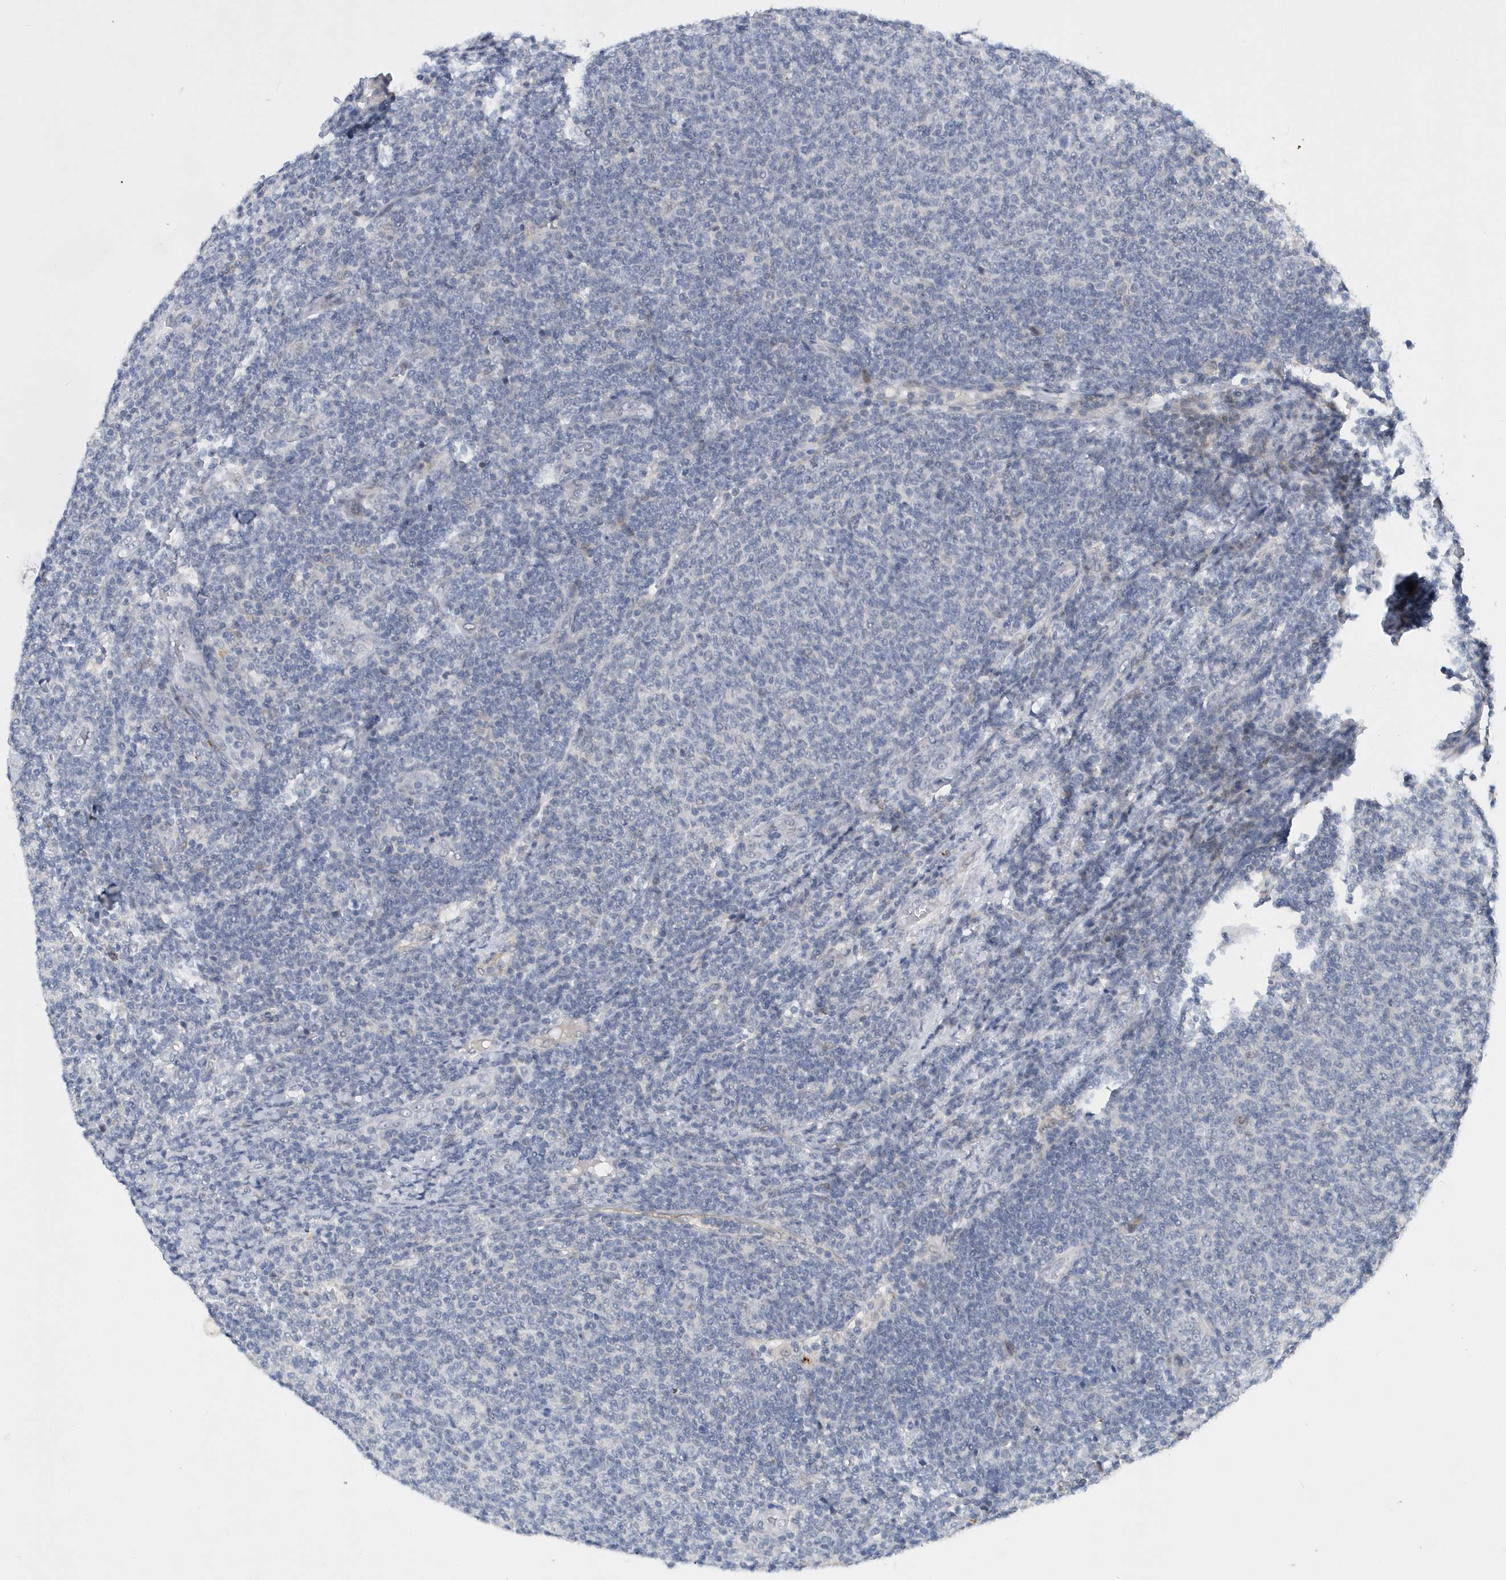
{"staining": {"intensity": "negative", "quantity": "none", "location": "none"}, "tissue": "lymphoma", "cell_type": "Tumor cells", "image_type": "cancer", "snomed": [{"axis": "morphology", "description": "Malignant lymphoma, non-Hodgkin's type, Low grade"}, {"axis": "topography", "description": "Lymph node"}], "caption": "Protein analysis of lymphoma displays no significant expression in tumor cells.", "gene": "SRGAP3", "patient": {"sex": "male", "age": 66}}